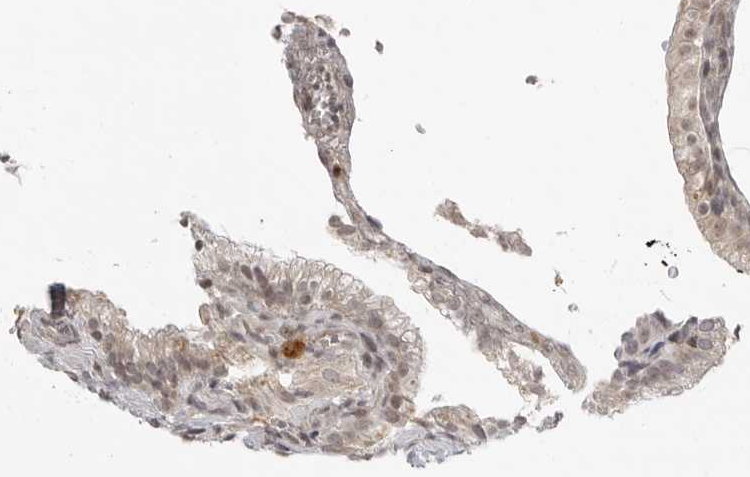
{"staining": {"intensity": "weak", "quantity": "<25%", "location": "cytoplasmic/membranous"}, "tissue": "gallbladder", "cell_type": "Glandular cells", "image_type": "normal", "snomed": [{"axis": "morphology", "description": "Normal tissue, NOS"}, {"axis": "topography", "description": "Gallbladder"}], "caption": "Immunohistochemical staining of benign gallbladder displays no significant positivity in glandular cells. (Stains: DAB IHC with hematoxylin counter stain, Microscopy: brightfield microscopy at high magnification).", "gene": "SH3KBP1", "patient": {"sex": "male", "age": 38}}